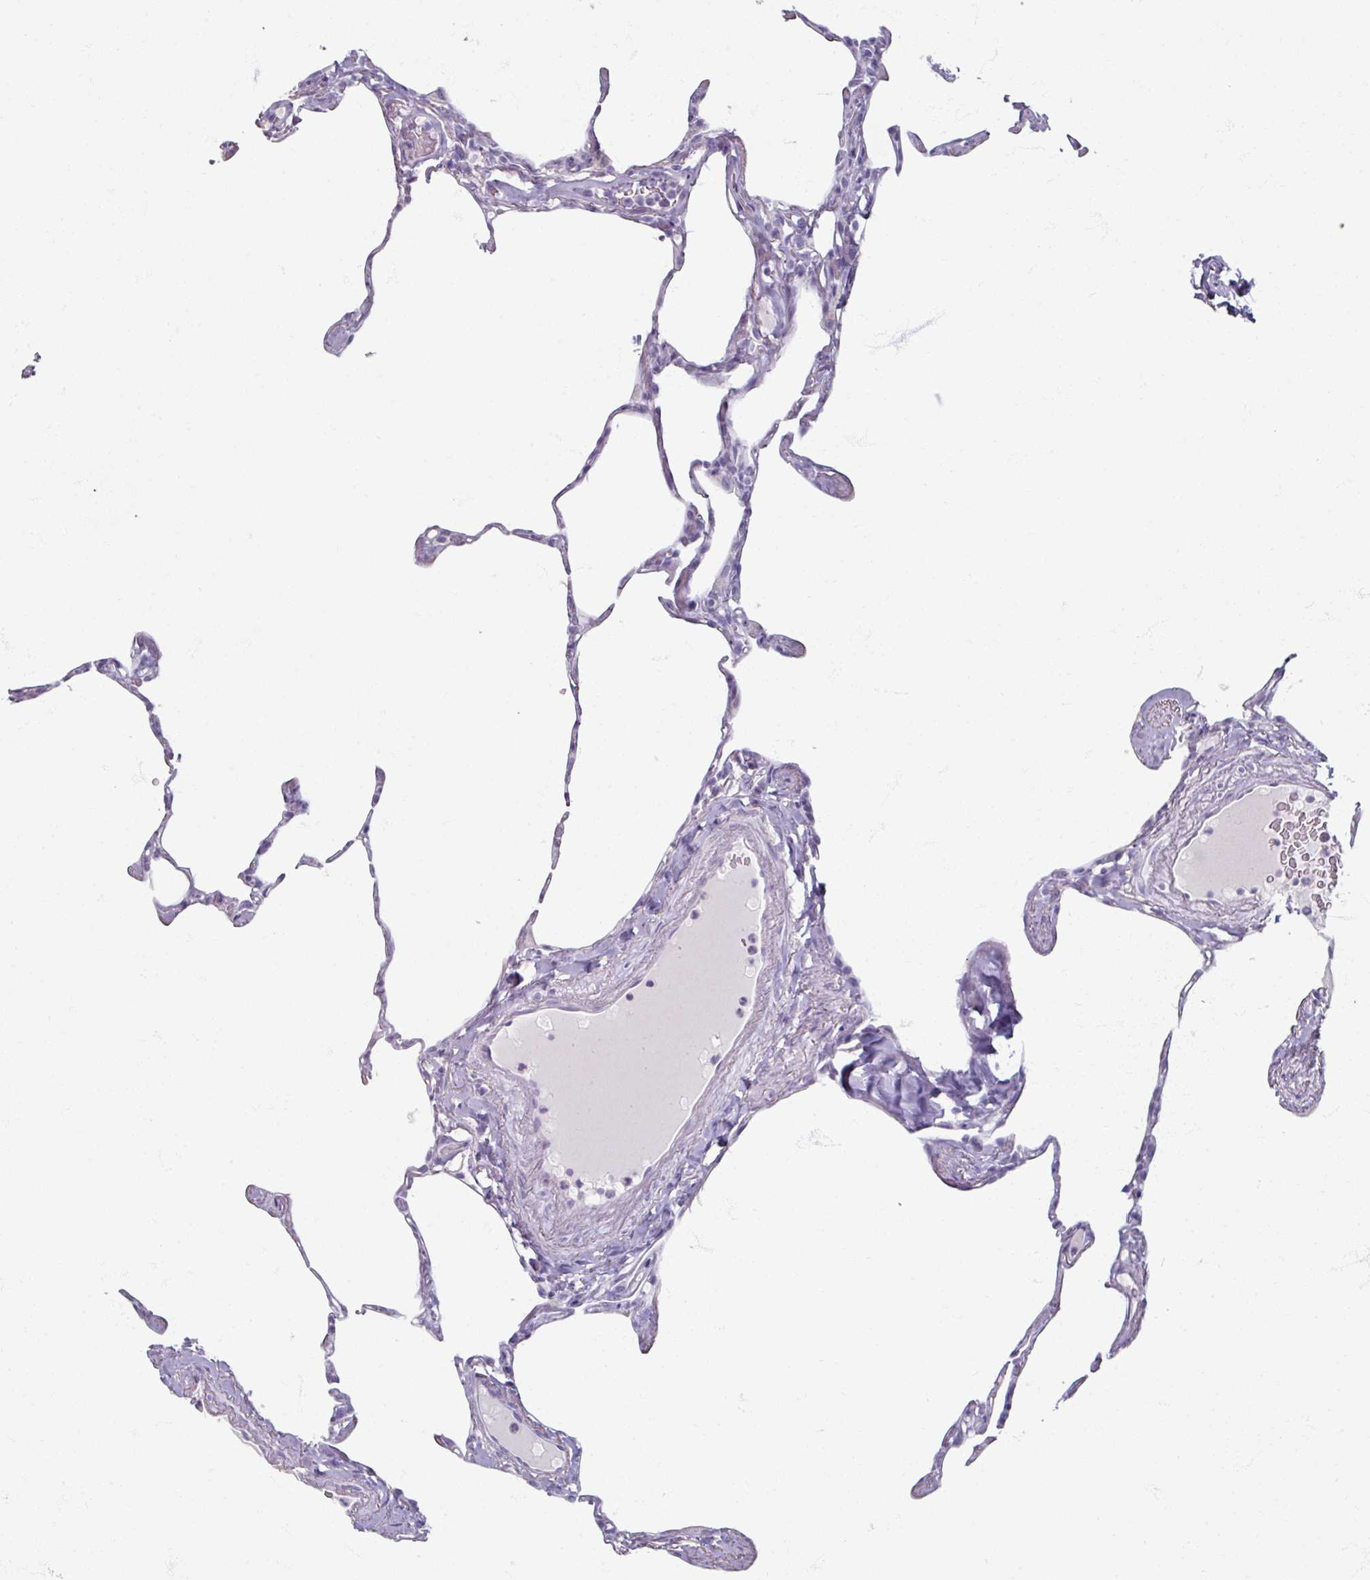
{"staining": {"intensity": "negative", "quantity": "none", "location": "none"}, "tissue": "lung", "cell_type": "Alveolar cells", "image_type": "normal", "snomed": [{"axis": "morphology", "description": "Normal tissue, NOS"}, {"axis": "topography", "description": "Lung"}], "caption": "Lung stained for a protein using immunohistochemistry (IHC) reveals no positivity alveolar cells.", "gene": "TG", "patient": {"sex": "male", "age": 65}}